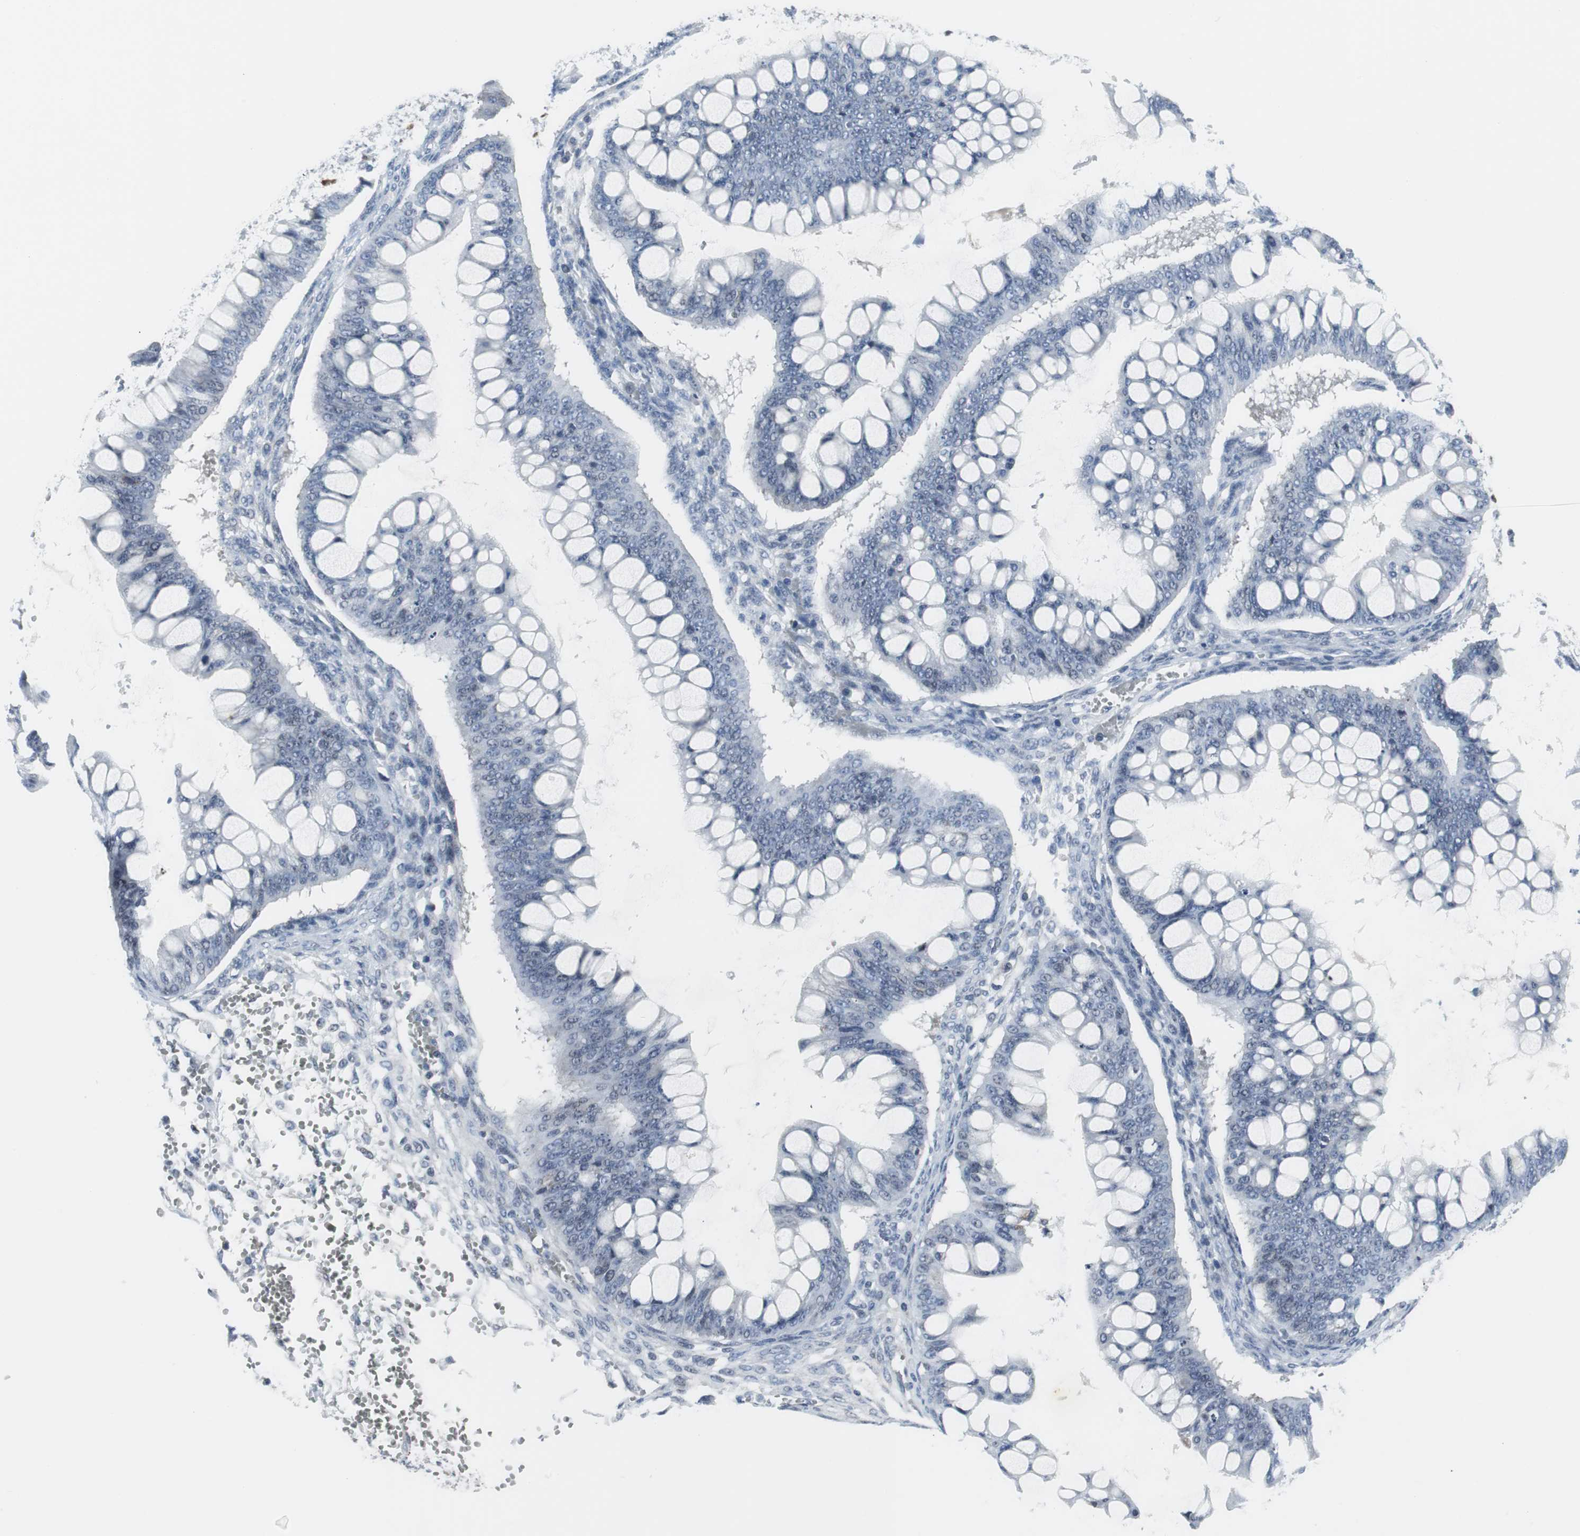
{"staining": {"intensity": "negative", "quantity": "none", "location": "none"}, "tissue": "ovarian cancer", "cell_type": "Tumor cells", "image_type": "cancer", "snomed": [{"axis": "morphology", "description": "Cystadenocarcinoma, mucinous, NOS"}, {"axis": "topography", "description": "Ovary"}], "caption": "This photomicrograph is of ovarian mucinous cystadenocarcinoma stained with IHC to label a protein in brown with the nuclei are counter-stained blue. There is no positivity in tumor cells.", "gene": "DOK1", "patient": {"sex": "female", "age": 73}}